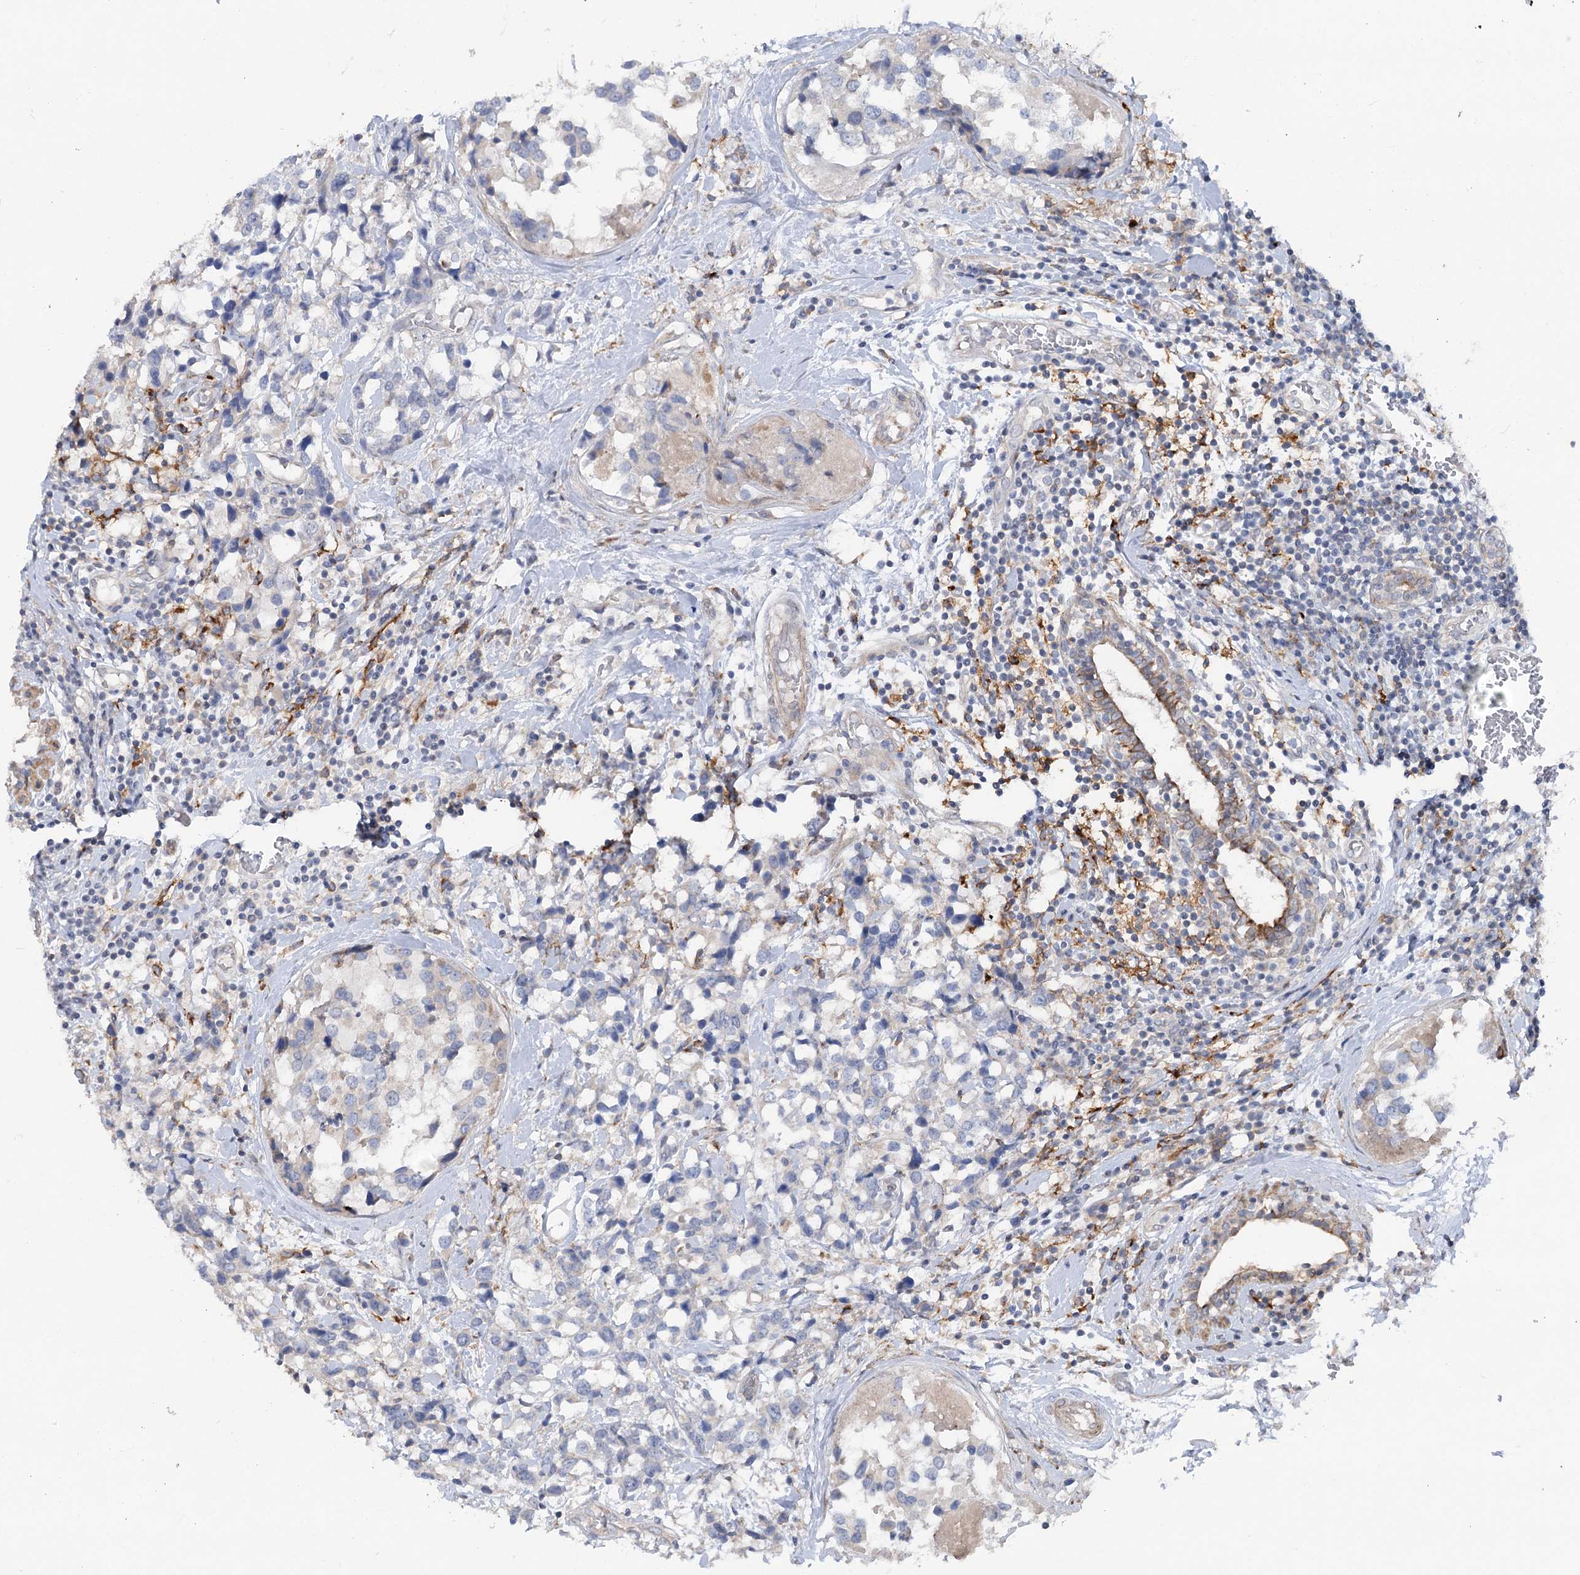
{"staining": {"intensity": "negative", "quantity": "none", "location": "none"}, "tissue": "breast cancer", "cell_type": "Tumor cells", "image_type": "cancer", "snomed": [{"axis": "morphology", "description": "Lobular carcinoma"}, {"axis": "topography", "description": "Breast"}], "caption": "Breast cancer (lobular carcinoma) was stained to show a protein in brown. There is no significant staining in tumor cells.", "gene": "SCN11A", "patient": {"sex": "female", "age": 59}}